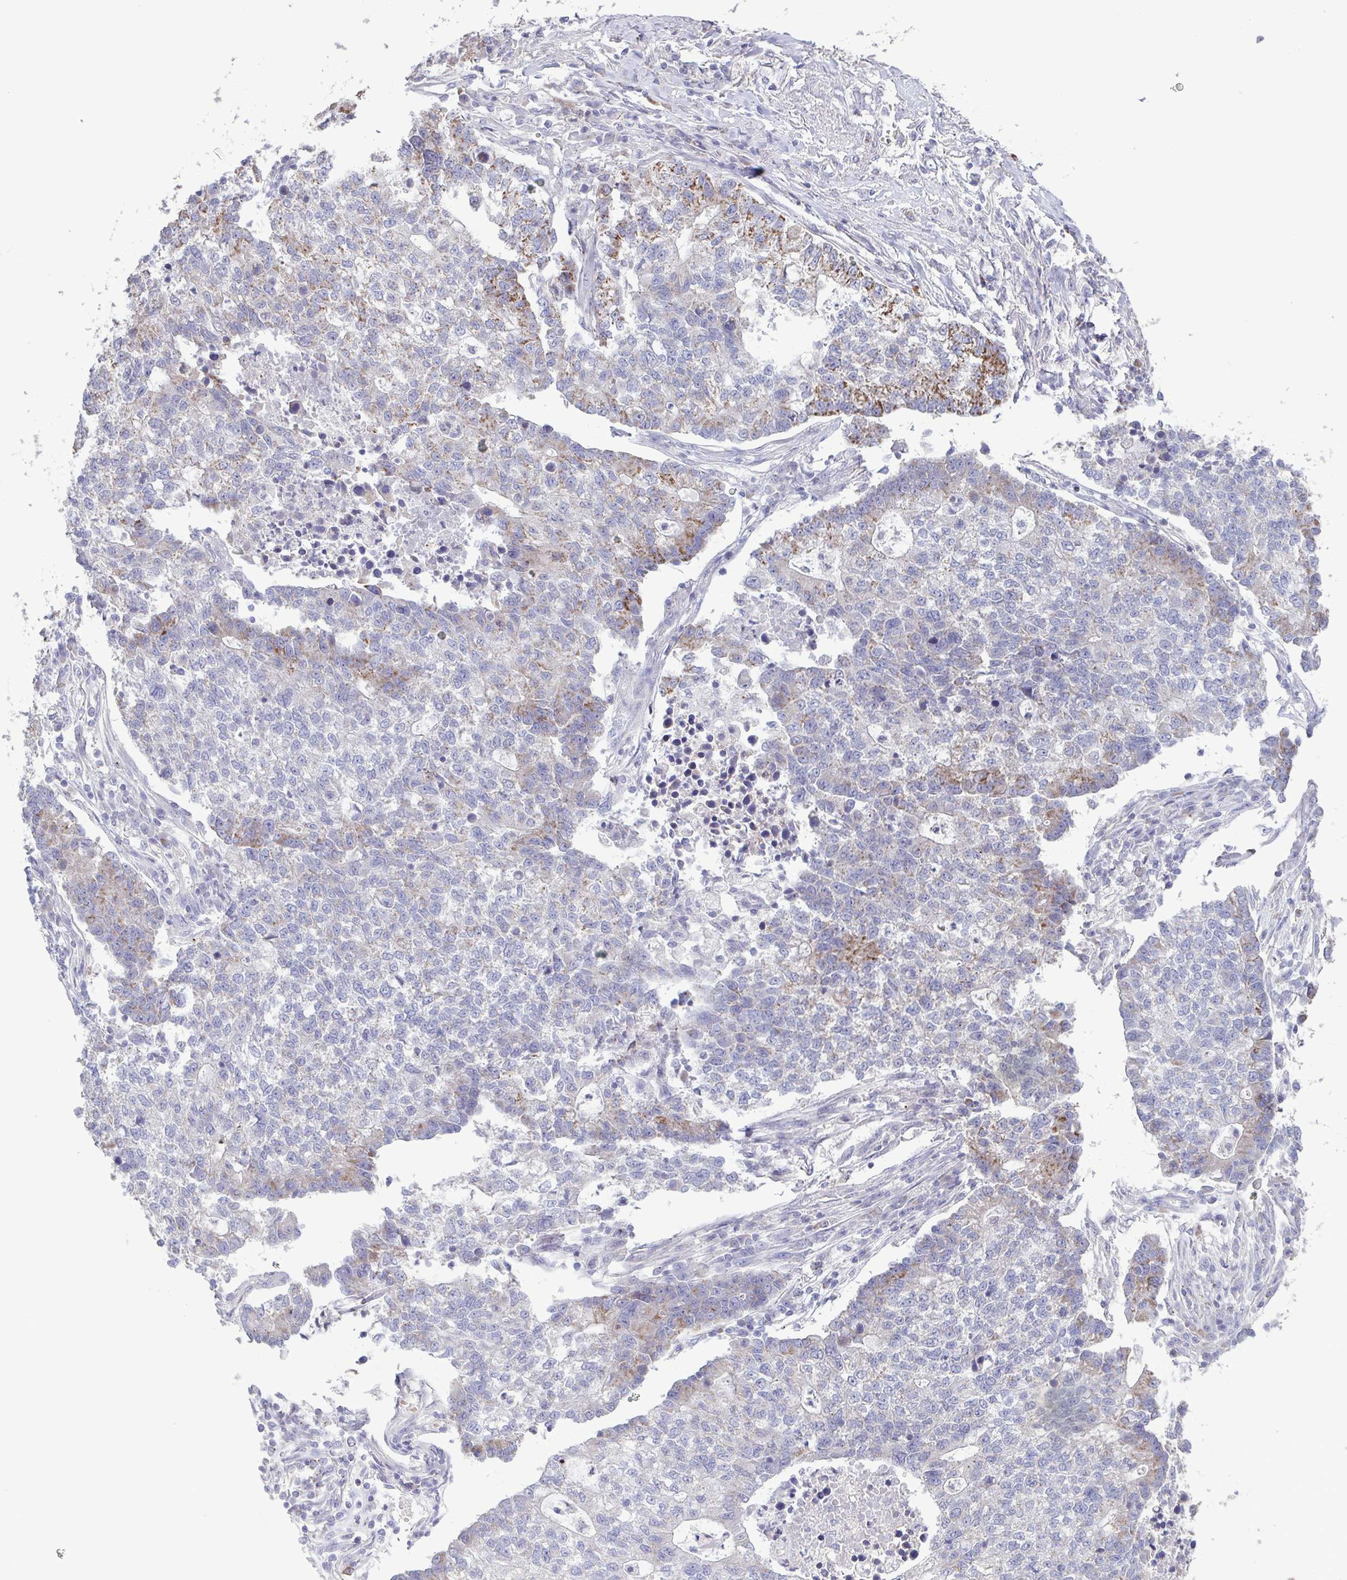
{"staining": {"intensity": "strong", "quantity": "25%-75%", "location": "cytoplasmic/membranous"}, "tissue": "lung cancer", "cell_type": "Tumor cells", "image_type": "cancer", "snomed": [{"axis": "morphology", "description": "Adenocarcinoma, NOS"}, {"axis": "topography", "description": "Lung"}], "caption": "Immunohistochemical staining of human lung cancer (adenocarcinoma) shows strong cytoplasmic/membranous protein positivity in about 25%-75% of tumor cells.", "gene": "GLDC", "patient": {"sex": "male", "age": 57}}